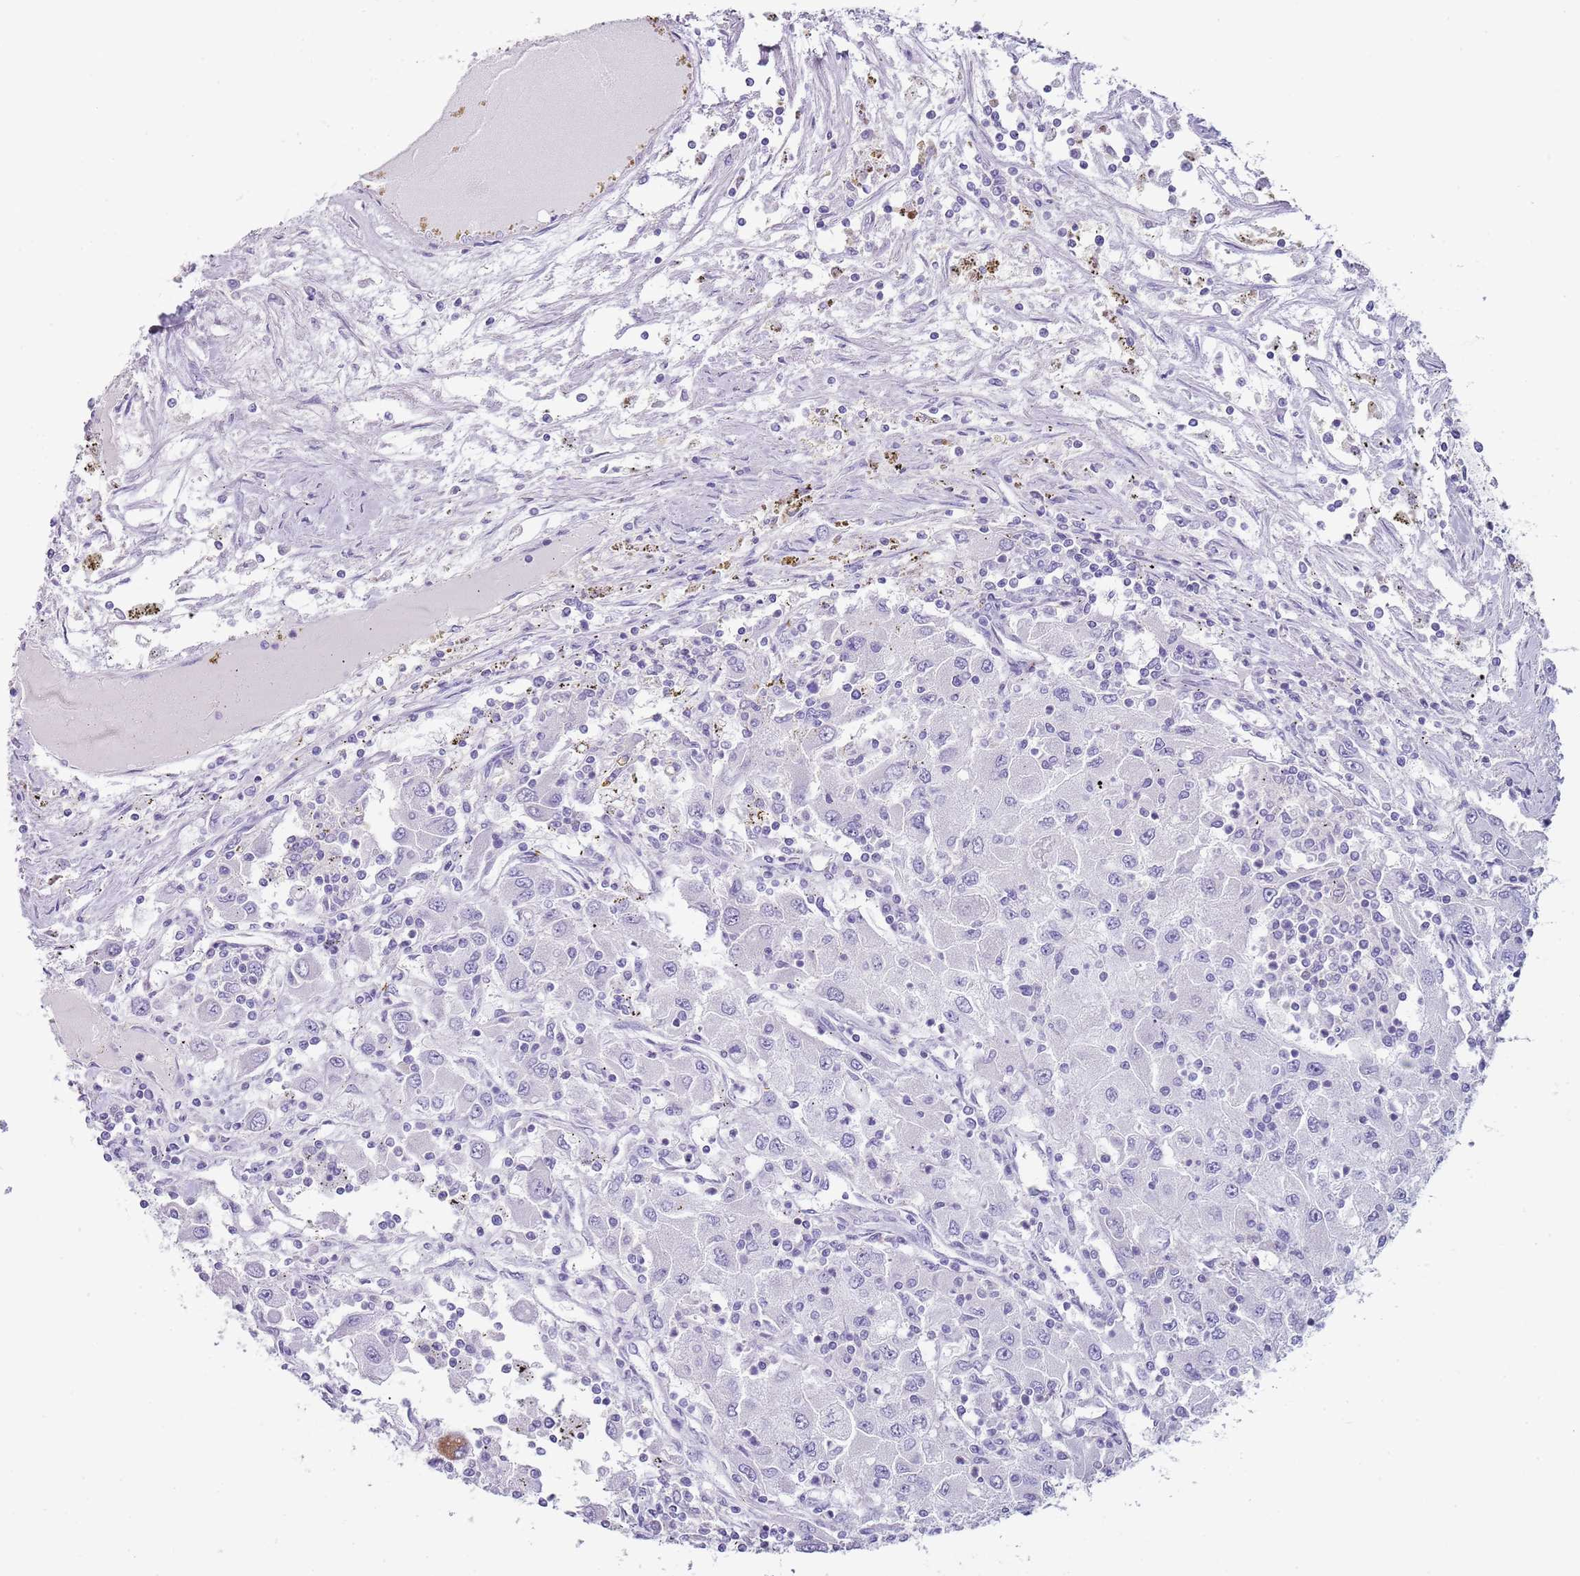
{"staining": {"intensity": "negative", "quantity": "none", "location": "none"}, "tissue": "renal cancer", "cell_type": "Tumor cells", "image_type": "cancer", "snomed": [{"axis": "morphology", "description": "Adenocarcinoma, NOS"}, {"axis": "topography", "description": "Kidney"}], "caption": "The immunohistochemistry (IHC) histopathology image has no significant staining in tumor cells of renal adenocarcinoma tissue.", "gene": "NBPF20", "patient": {"sex": "female", "age": 67}}